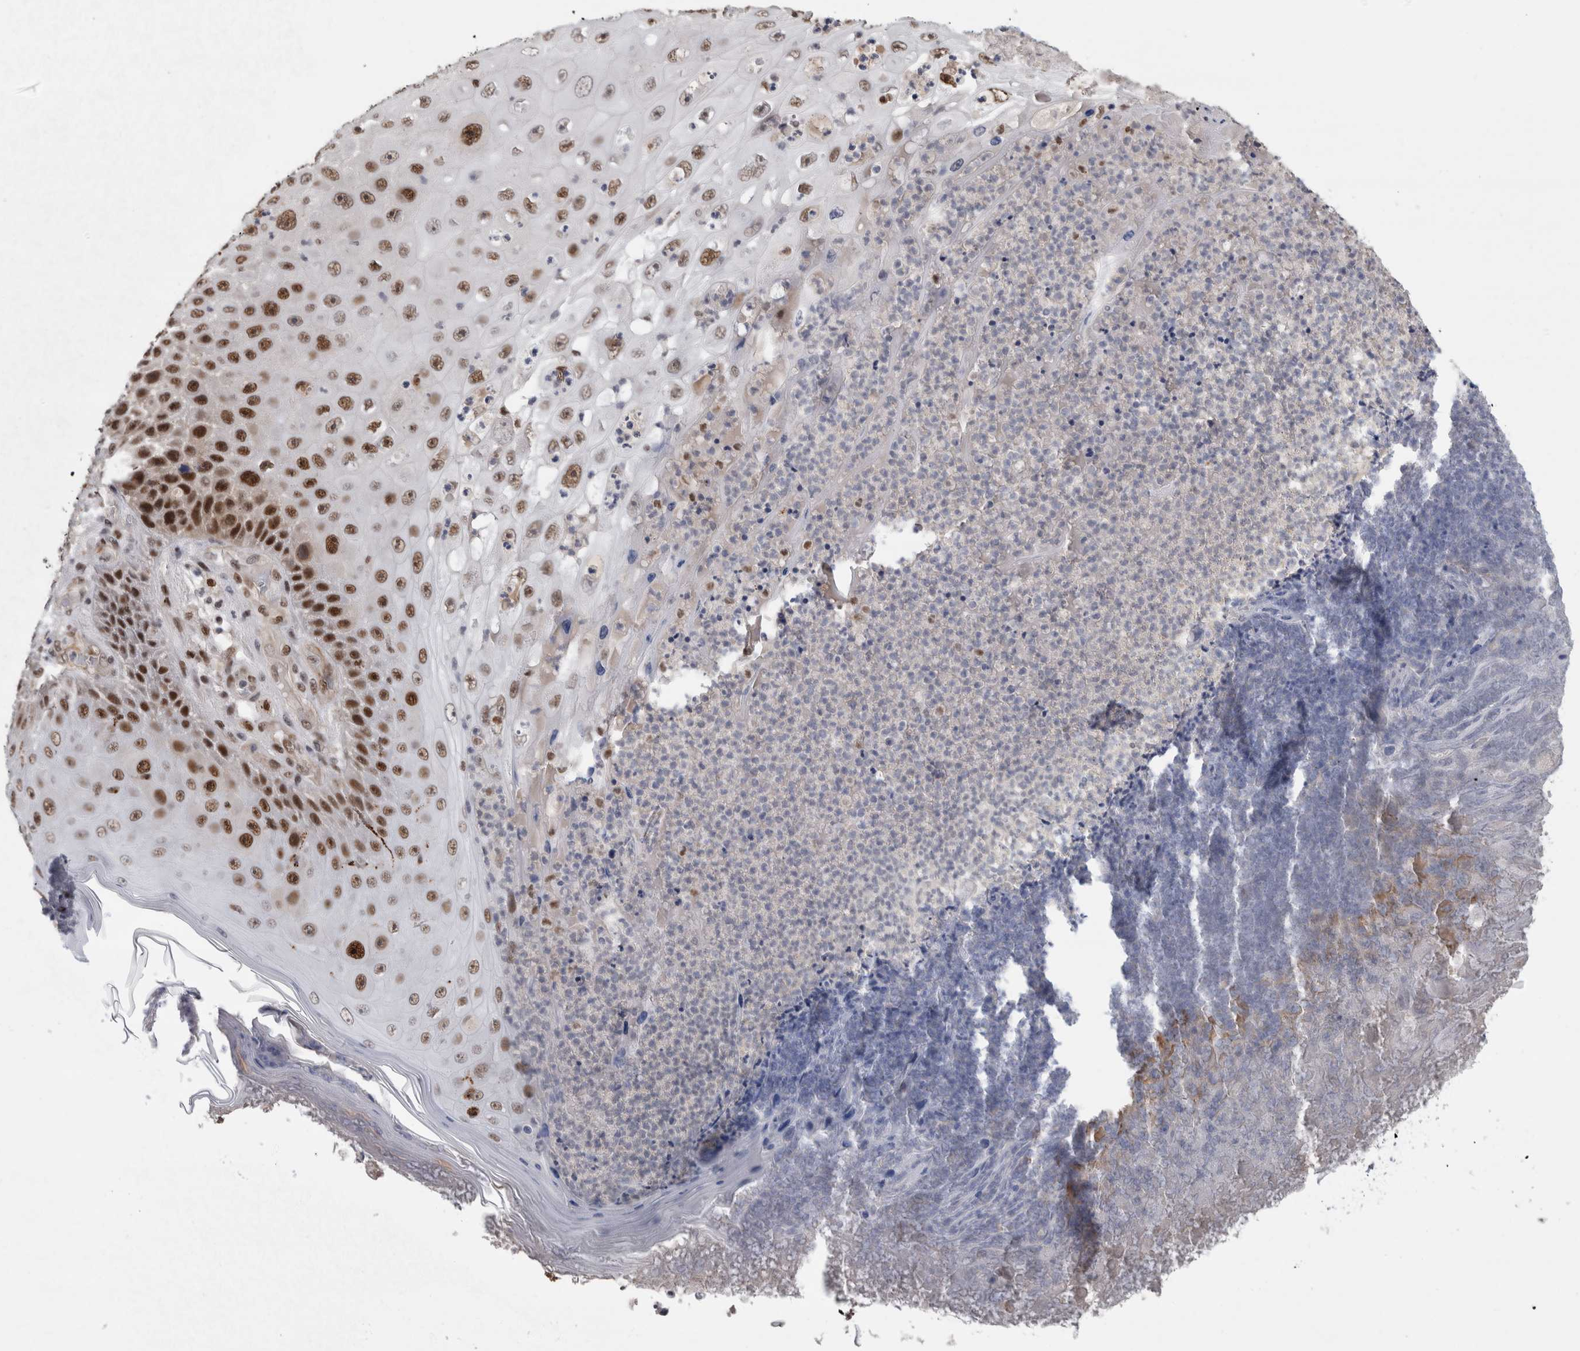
{"staining": {"intensity": "strong", "quantity": ">75%", "location": "nuclear"}, "tissue": "skin cancer", "cell_type": "Tumor cells", "image_type": "cancer", "snomed": [{"axis": "morphology", "description": "Squamous cell carcinoma, NOS"}, {"axis": "topography", "description": "Skin"}], "caption": "The micrograph shows staining of skin cancer, revealing strong nuclear protein positivity (brown color) within tumor cells.", "gene": "POLD2", "patient": {"sex": "female", "age": 88}}